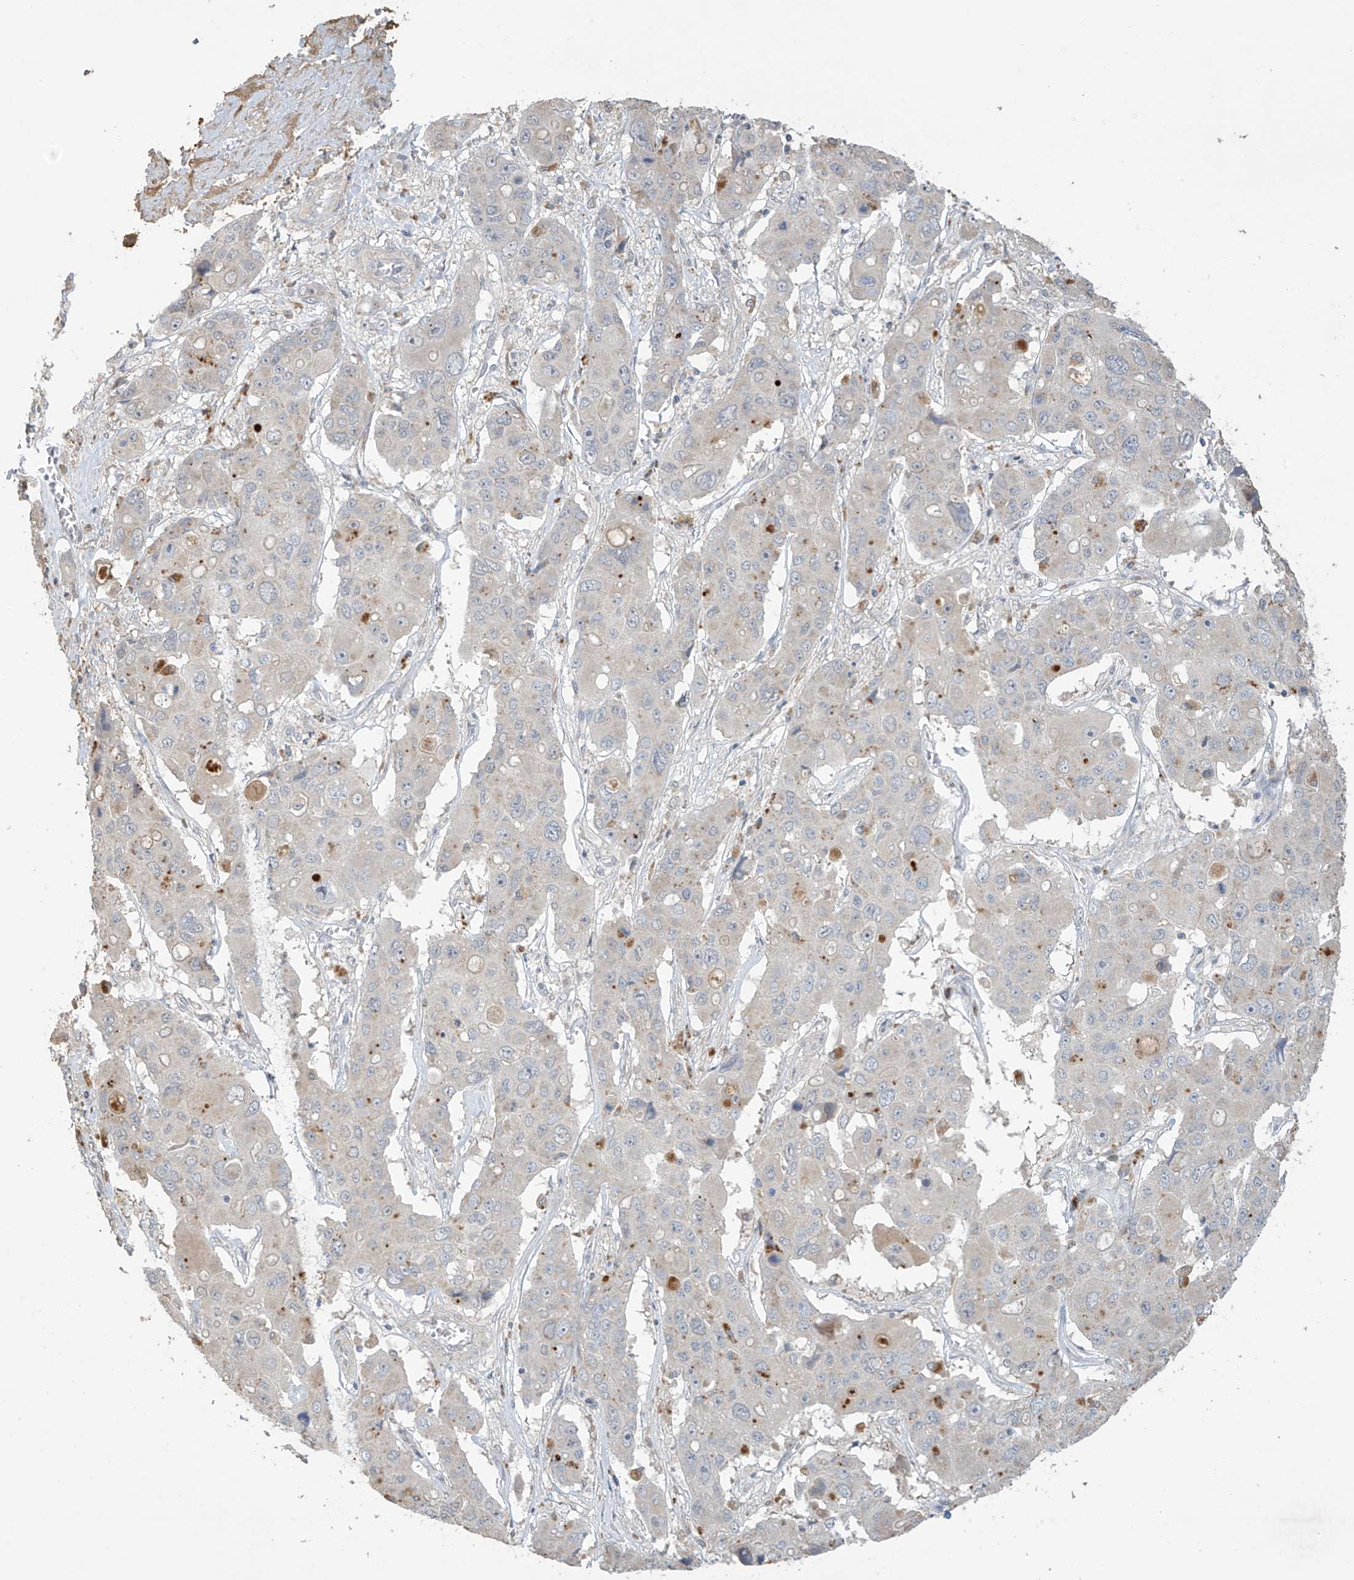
{"staining": {"intensity": "negative", "quantity": "none", "location": "none"}, "tissue": "liver cancer", "cell_type": "Tumor cells", "image_type": "cancer", "snomed": [{"axis": "morphology", "description": "Cholangiocarcinoma"}, {"axis": "topography", "description": "Liver"}], "caption": "There is no significant expression in tumor cells of cholangiocarcinoma (liver).", "gene": "SLFN14", "patient": {"sex": "male", "age": 67}}